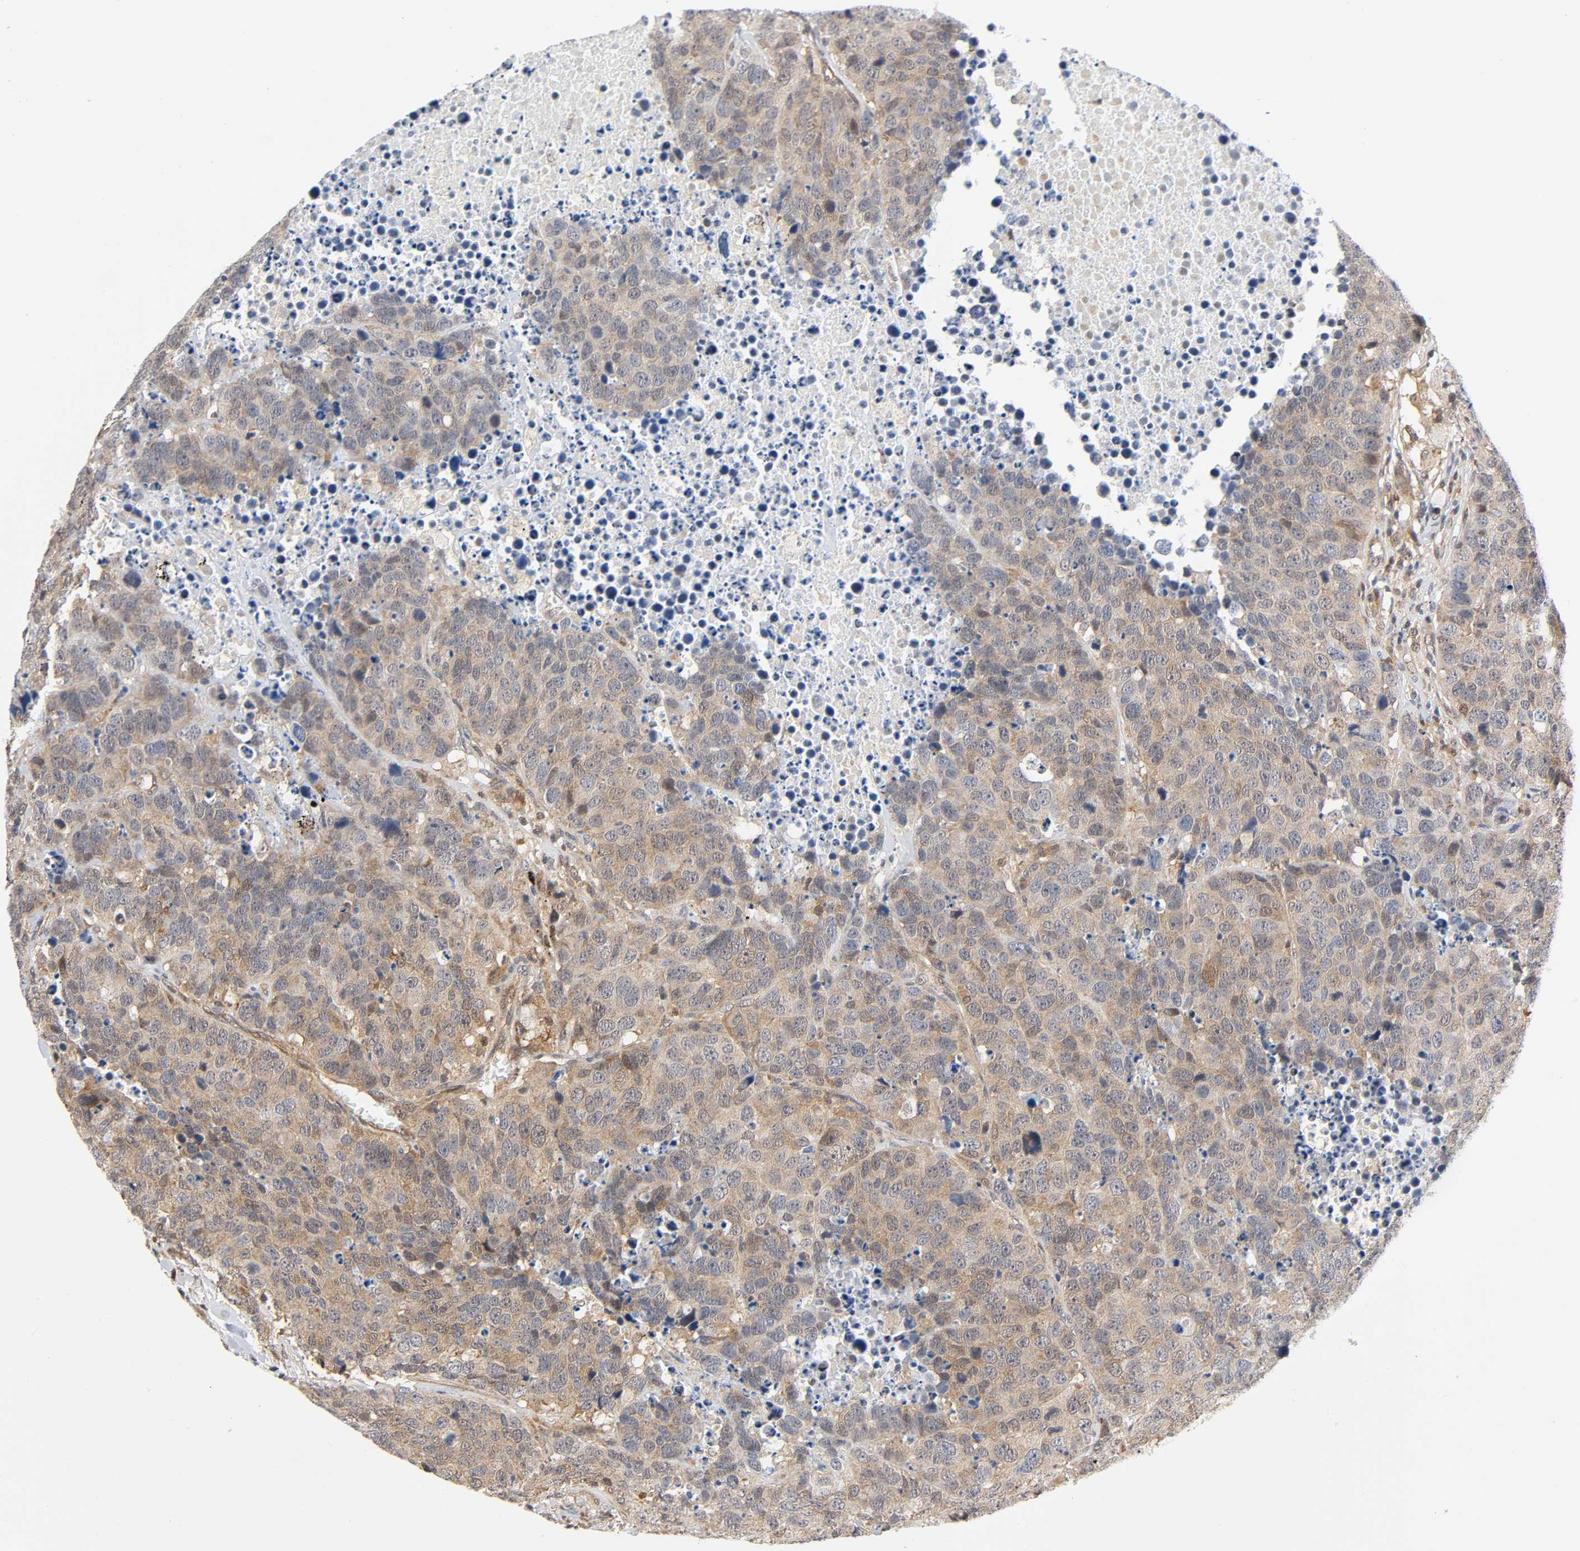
{"staining": {"intensity": "weak", "quantity": ">75%", "location": "cytoplasmic/membranous,nuclear"}, "tissue": "carcinoid", "cell_type": "Tumor cells", "image_type": "cancer", "snomed": [{"axis": "morphology", "description": "Carcinoid, malignant, NOS"}, {"axis": "topography", "description": "Lung"}], "caption": "Immunohistochemical staining of human malignant carcinoid reveals low levels of weak cytoplasmic/membranous and nuclear expression in about >75% of tumor cells.", "gene": "CASP9", "patient": {"sex": "male", "age": 60}}